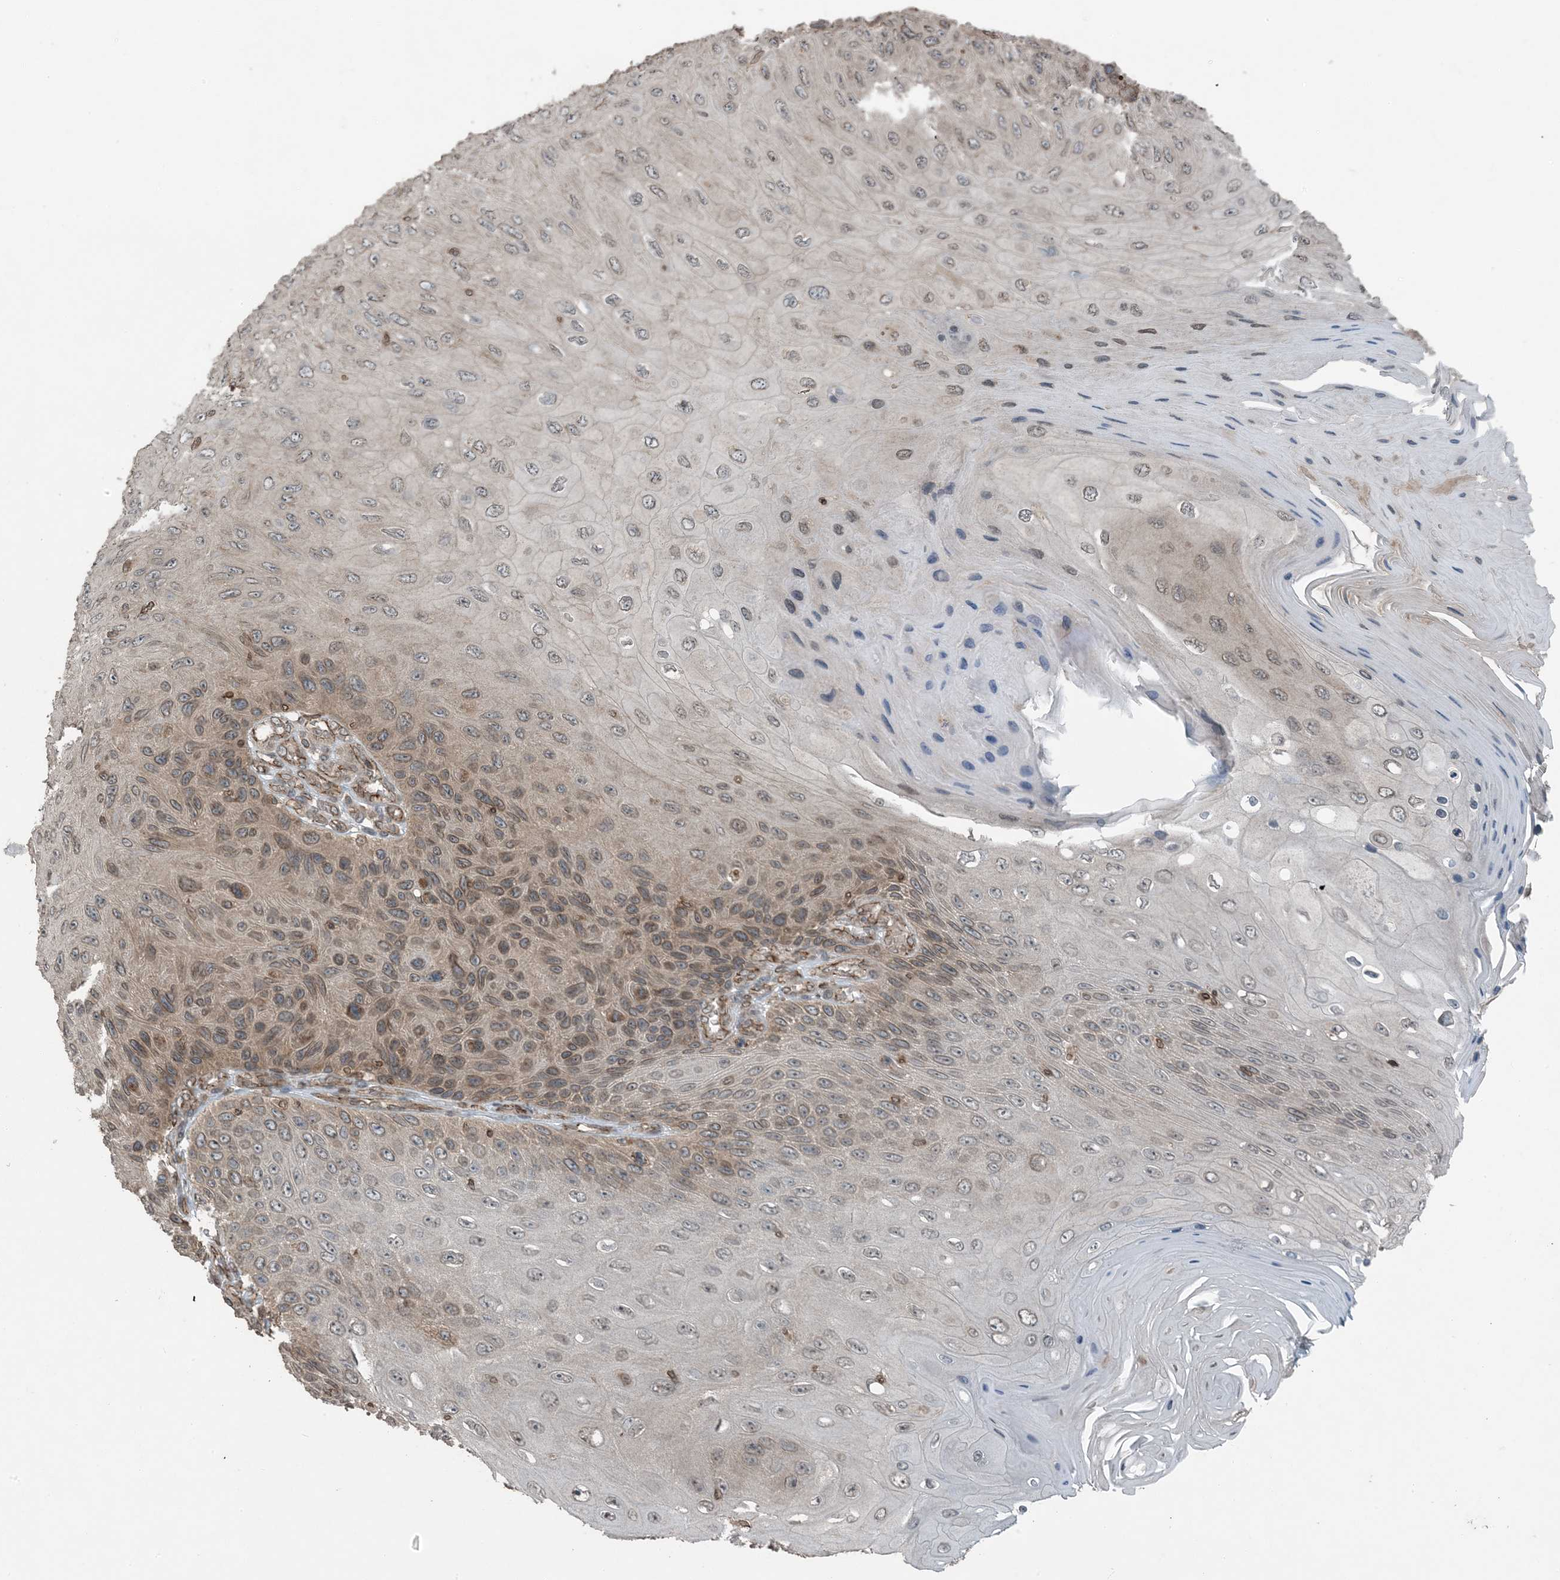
{"staining": {"intensity": "moderate", "quantity": "25%-75%", "location": "cytoplasmic/membranous,nuclear"}, "tissue": "skin cancer", "cell_type": "Tumor cells", "image_type": "cancer", "snomed": [{"axis": "morphology", "description": "Squamous cell carcinoma, NOS"}, {"axis": "topography", "description": "Skin"}], "caption": "There is medium levels of moderate cytoplasmic/membranous and nuclear positivity in tumor cells of skin cancer, as demonstrated by immunohistochemical staining (brown color).", "gene": "ZFAND2B", "patient": {"sex": "female", "age": 88}}